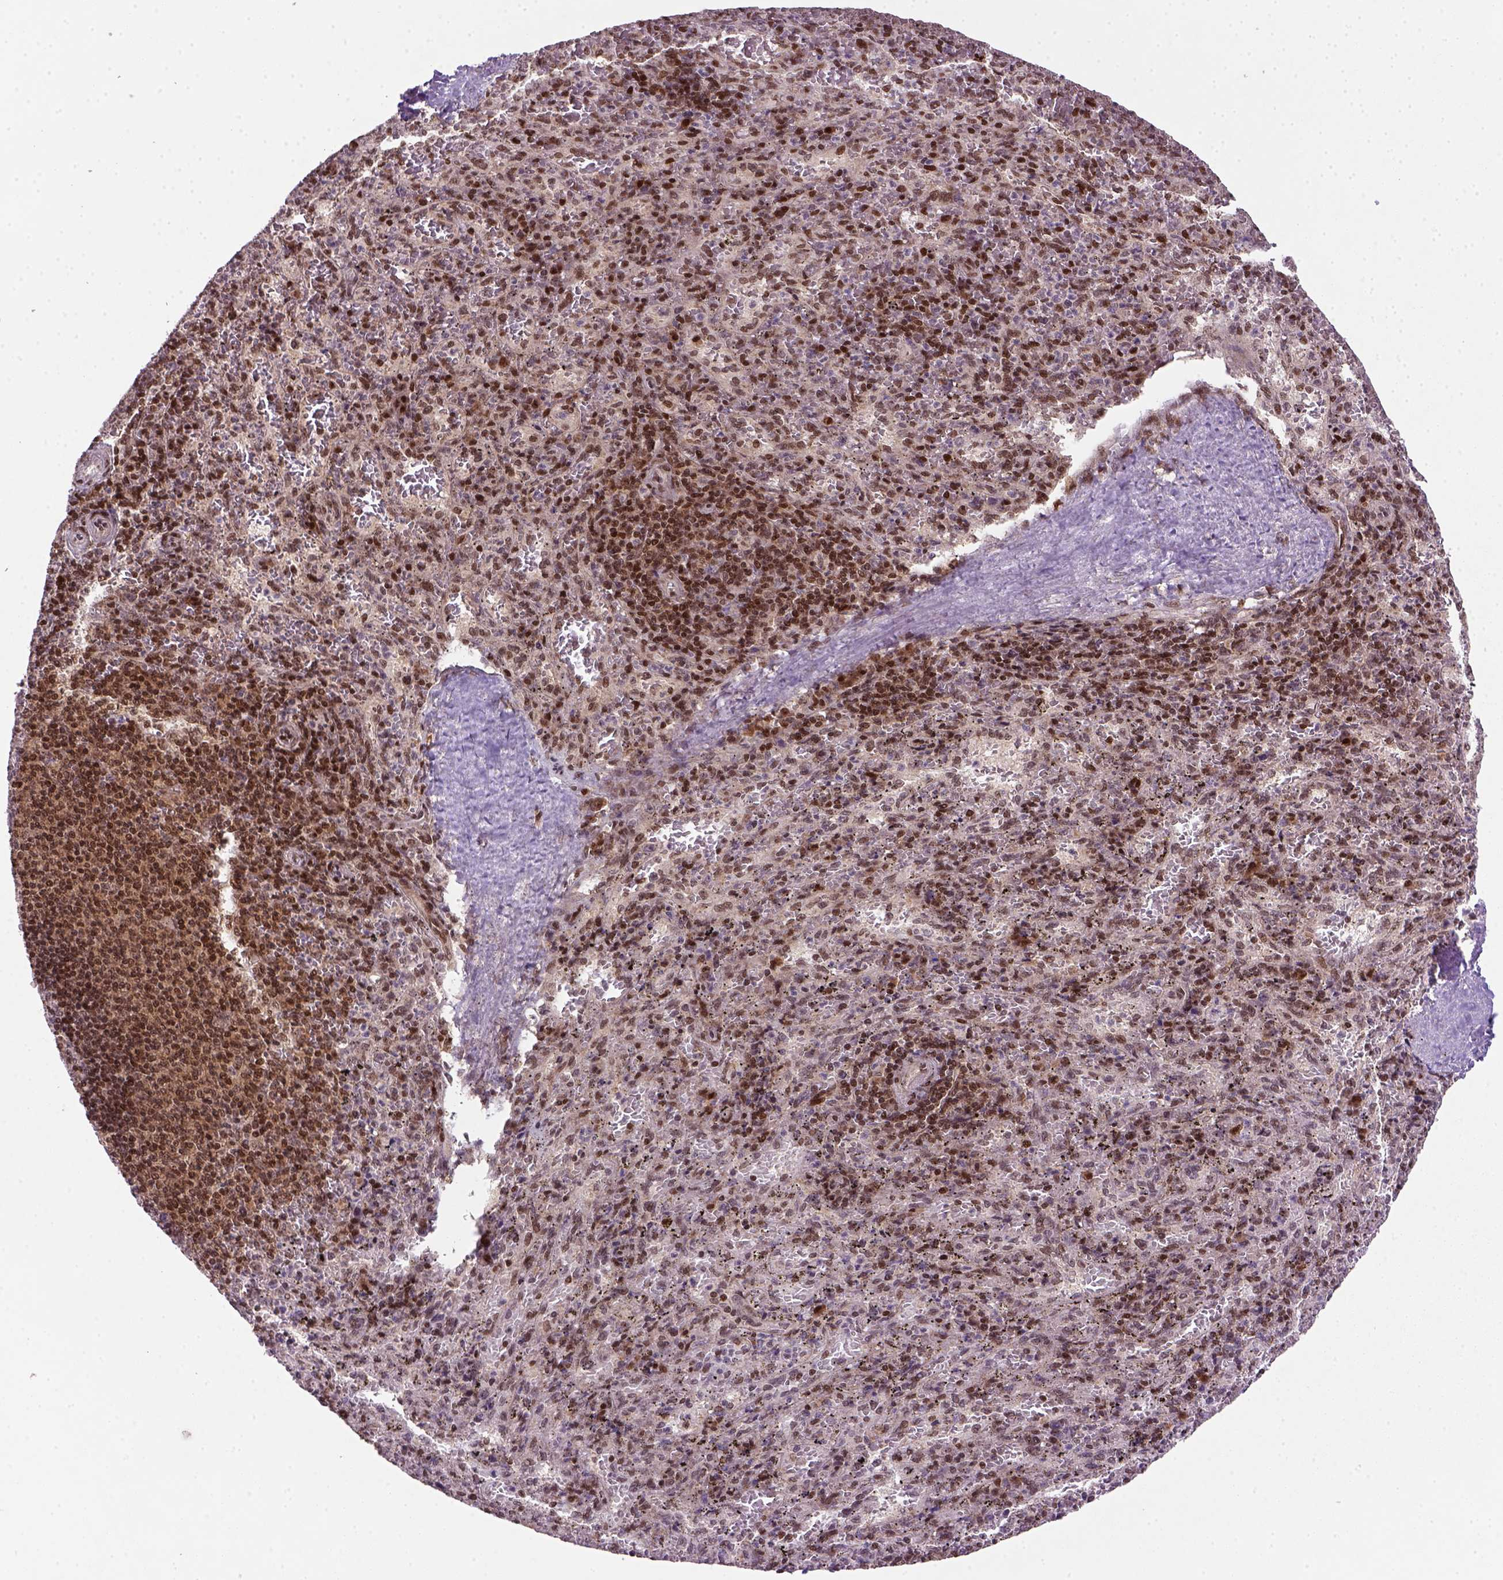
{"staining": {"intensity": "strong", "quantity": ">75%", "location": "nuclear"}, "tissue": "spleen", "cell_type": "Cells in red pulp", "image_type": "normal", "snomed": [{"axis": "morphology", "description": "Normal tissue, NOS"}, {"axis": "topography", "description": "Spleen"}], "caption": "High-magnification brightfield microscopy of unremarkable spleen stained with DAB (3,3'-diaminobenzidine) (brown) and counterstained with hematoxylin (blue). cells in red pulp exhibit strong nuclear expression is appreciated in about>75% of cells. Nuclei are stained in blue.", "gene": "MGMT", "patient": {"sex": "male", "age": 57}}